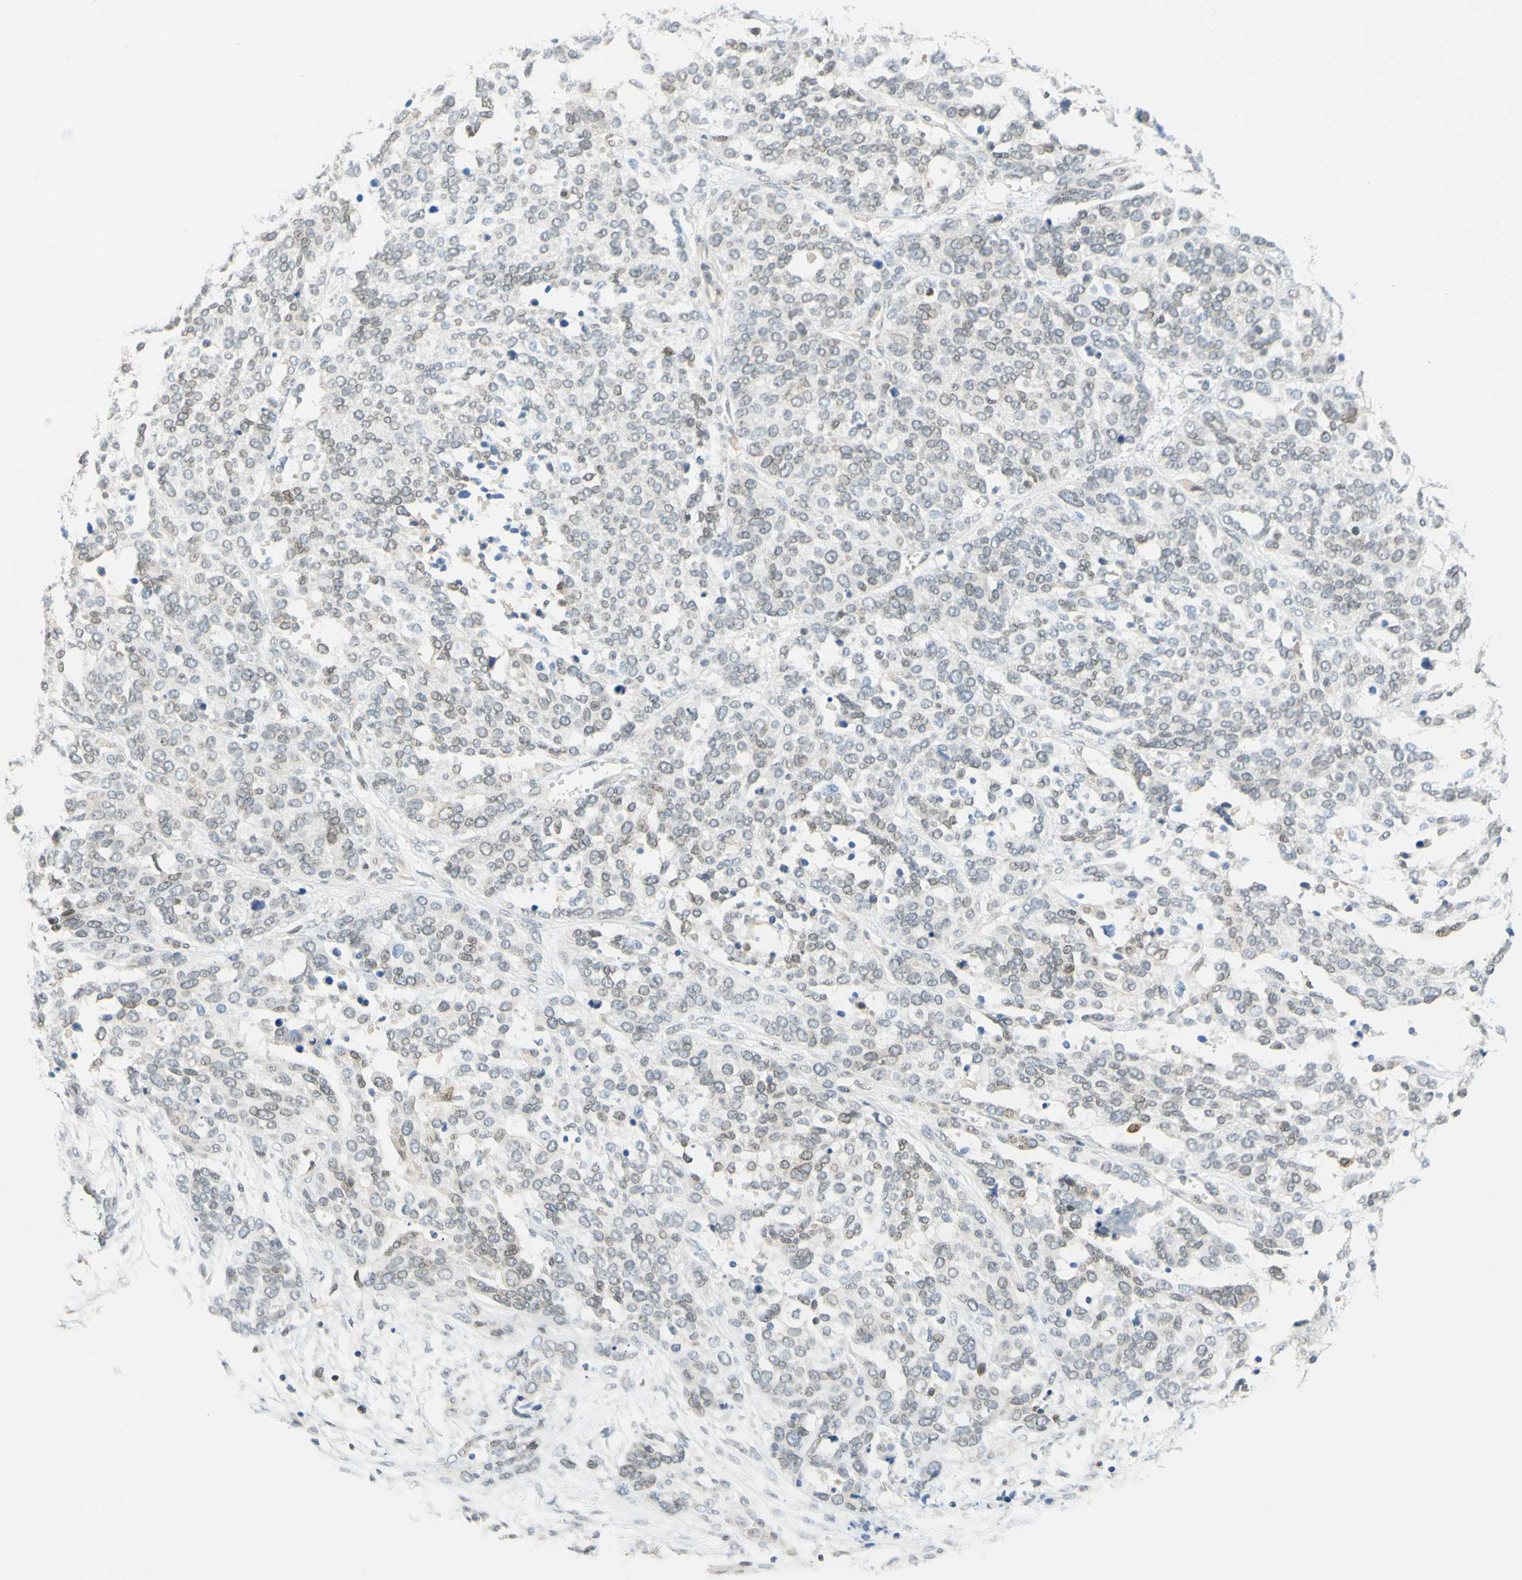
{"staining": {"intensity": "negative", "quantity": "none", "location": "none"}, "tissue": "ovarian cancer", "cell_type": "Tumor cells", "image_type": "cancer", "snomed": [{"axis": "morphology", "description": "Cystadenocarcinoma, serous, NOS"}, {"axis": "topography", "description": "Ovary"}], "caption": "Immunohistochemistry (IHC) micrograph of neoplastic tissue: serous cystadenocarcinoma (ovarian) stained with DAB shows no significant protein staining in tumor cells.", "gene": "C2CD2L", "patient": {"sex": "female", "age": 44}}